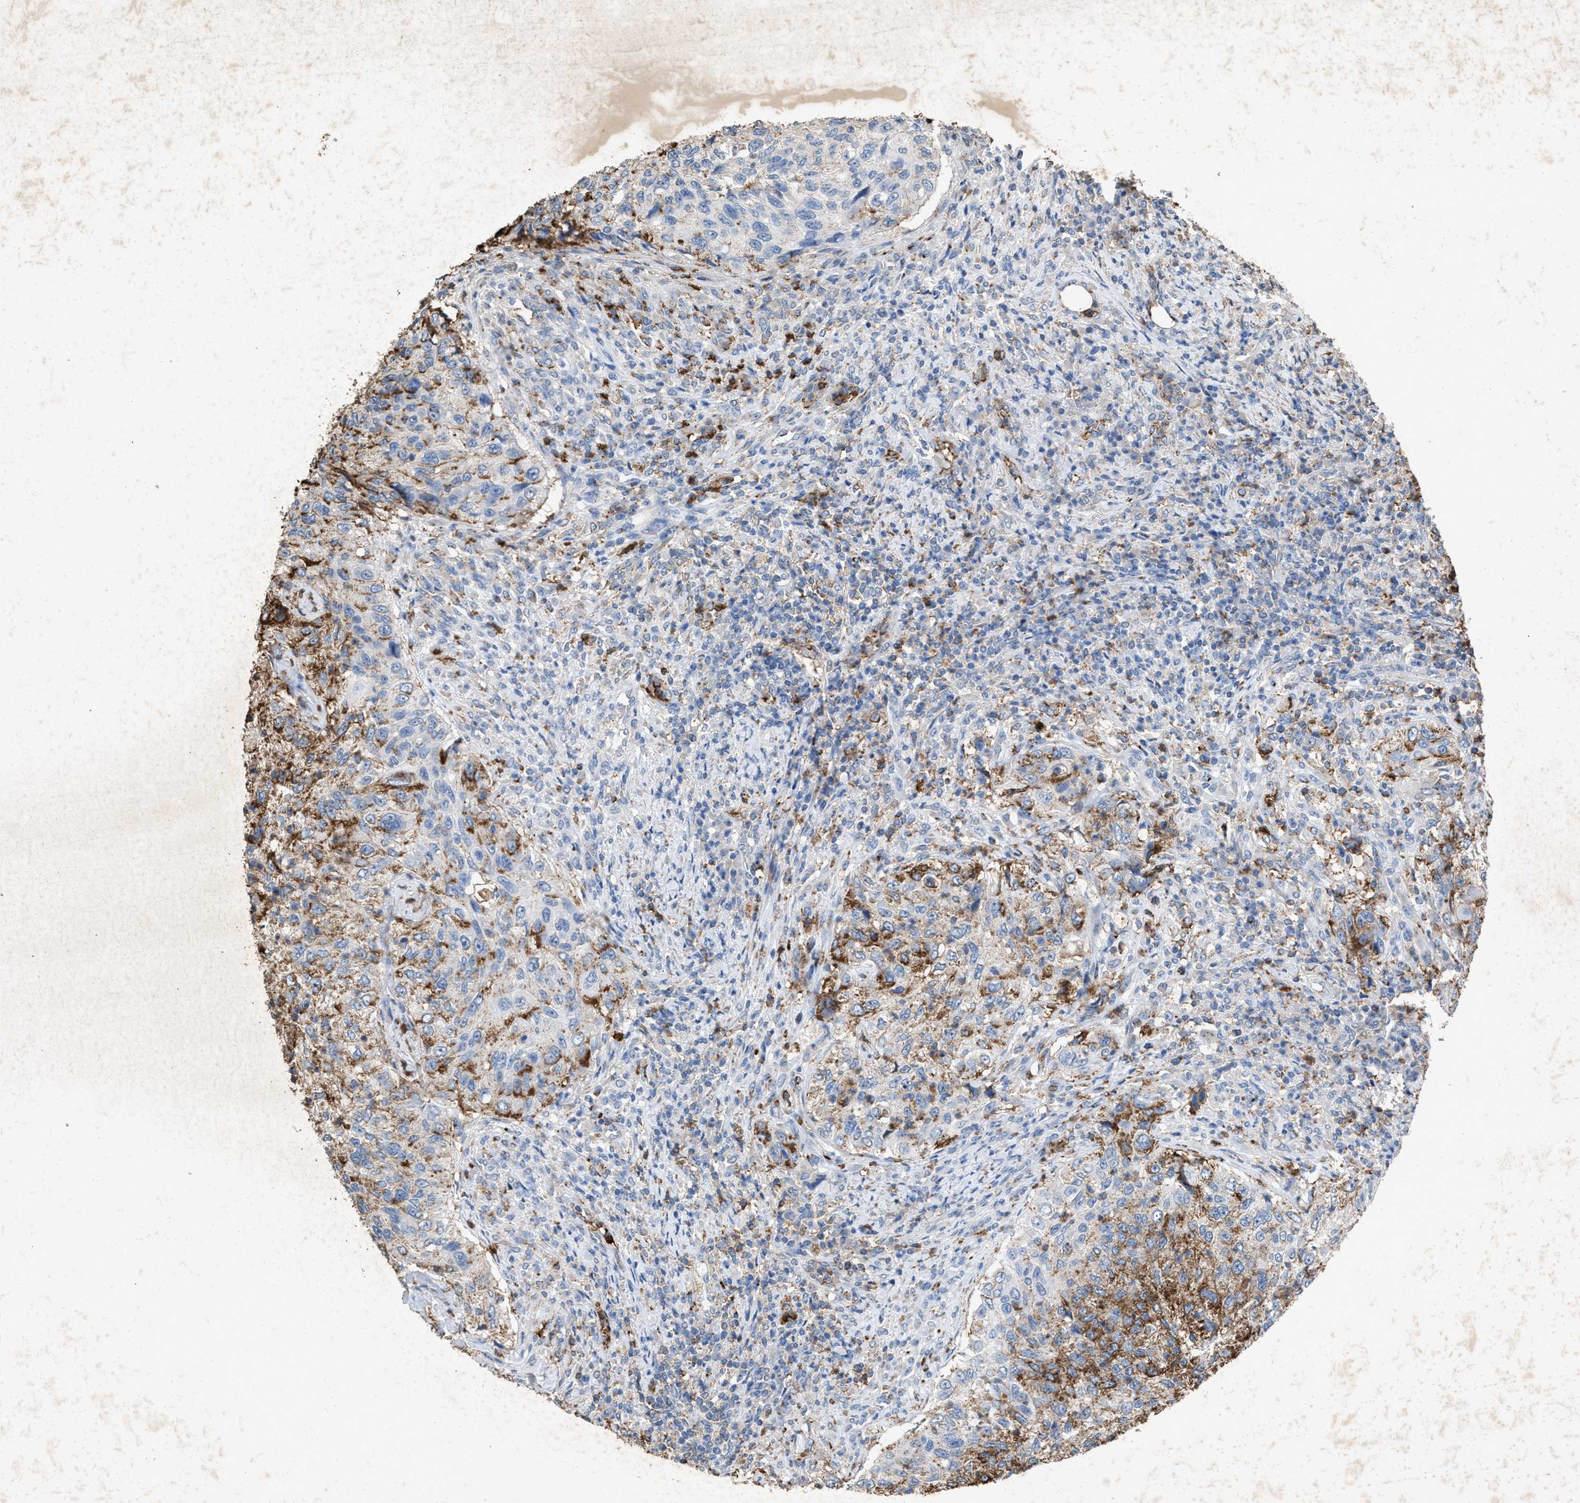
{"staining": {"intensity": "moderate", "quantity": "25%-75%", "location": "cytoplasmic/membranous"}, "tissue": "urothelial cancer", "cell_type": "Tumor cells", "image_type": "cancer", "snomed": [{"axis": "morphology", "description": "Urothelial carcinoma, High grade"}, {"axis": "topography", "description": "Urinary bladder"}], "caption": "A photomicrograph of human urothelial cancer stained for a protein displays moderate cytoplasmic/membranous brown staining in tumor cells.", "gene": "LTB4R2", "patient": {"sex": "female", "age": 60}}